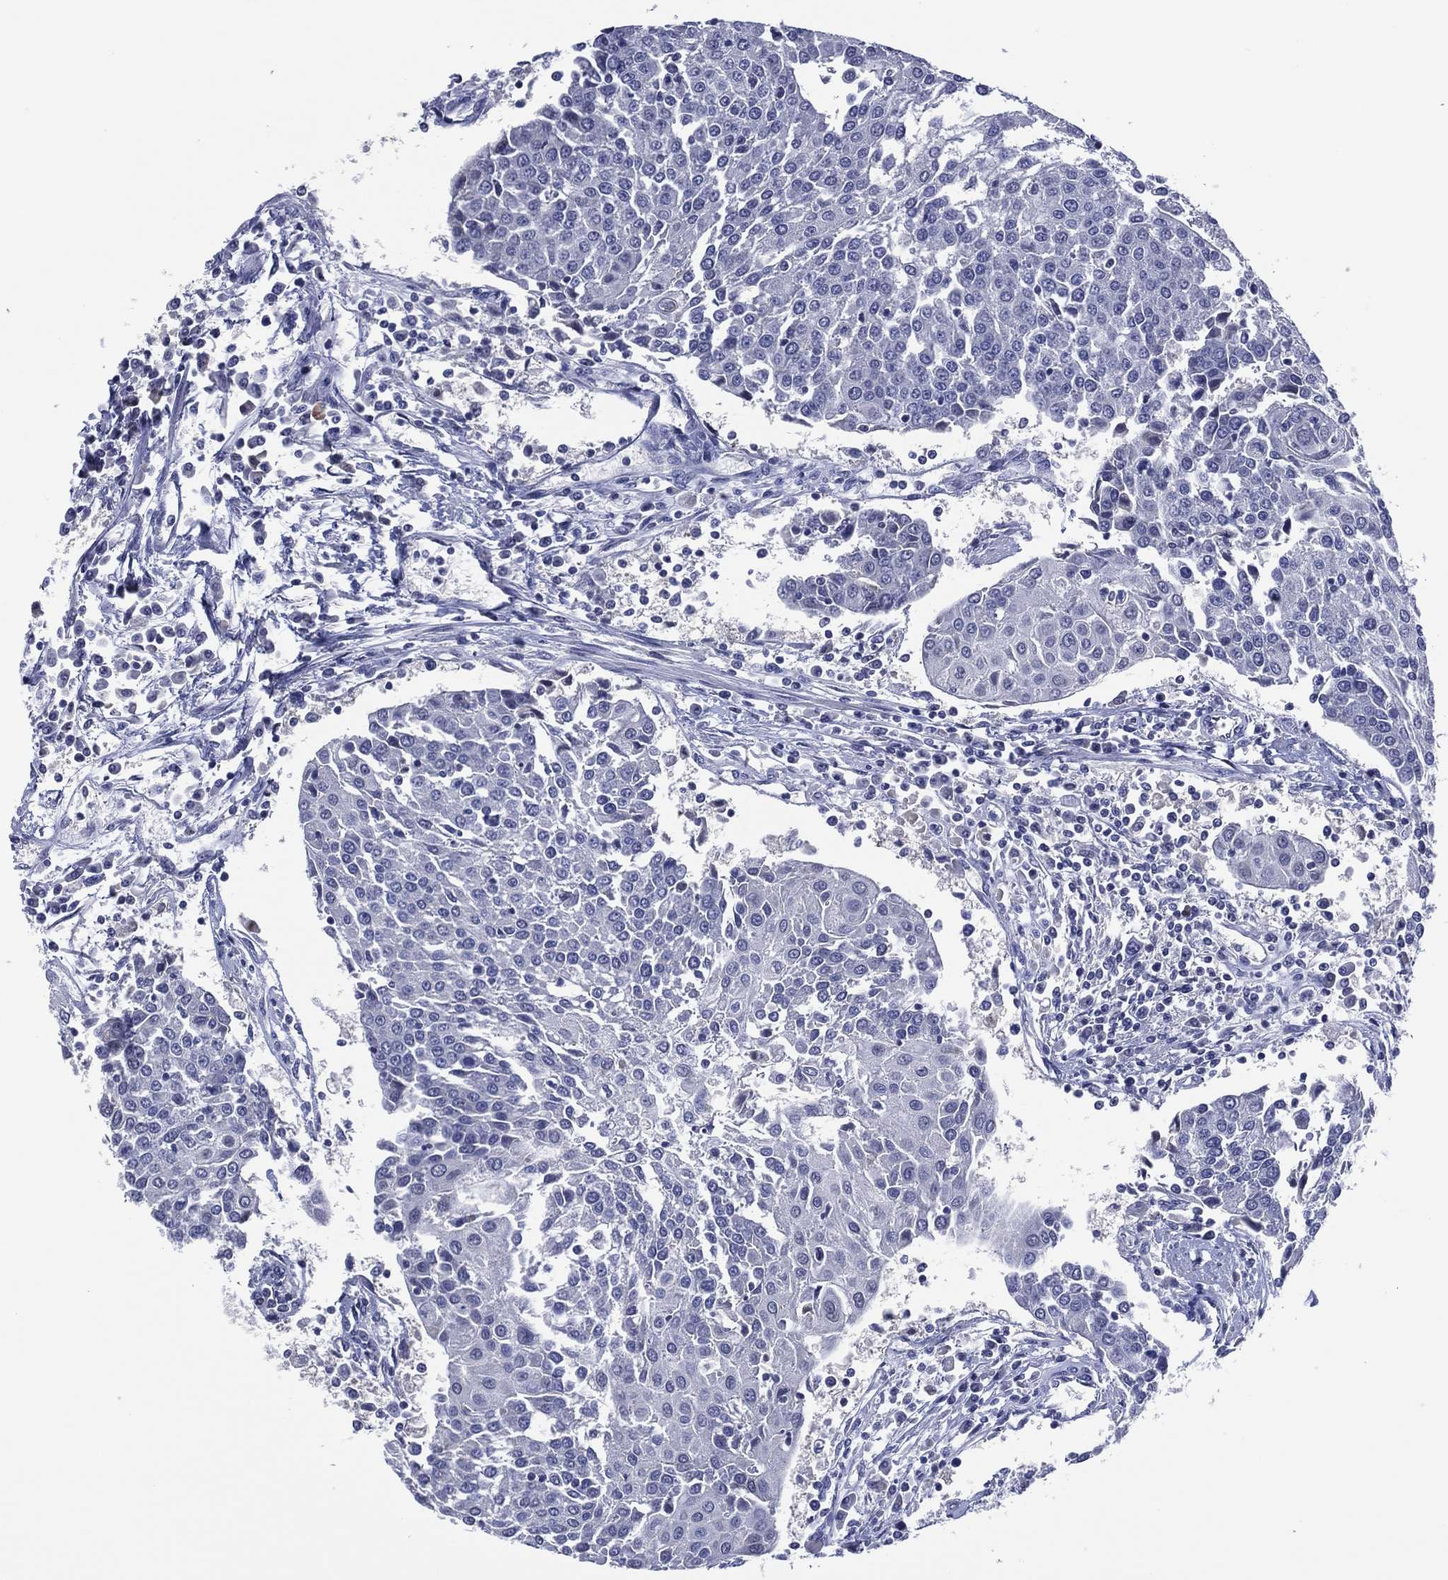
{"staining": {"intensity": "negative", "quantity": "none", "location": "none"}, "tissue": "urothelial cancer", "cell_type": "Tumor cells", "image_type": "cancer", "snomed": [{"axis": "morphology", "description": "Urothelial carcinoma, High grade"}, {"axis": "topography", "description": "Urinary bladder"}], "caption": "IHC photomicrograph of neoplastic tissue: urothelial carcinoma (high-grade) stained with DAB displays no significant protein expression in tumor cells. (Stains: DAB immunohistochemistry (IHC) with hematoxylin counter stain, Microscopy: brightfield microscopy at high magnification).", "gene": "TRIM31", "patient": {"sex": "female", "age": 85}}